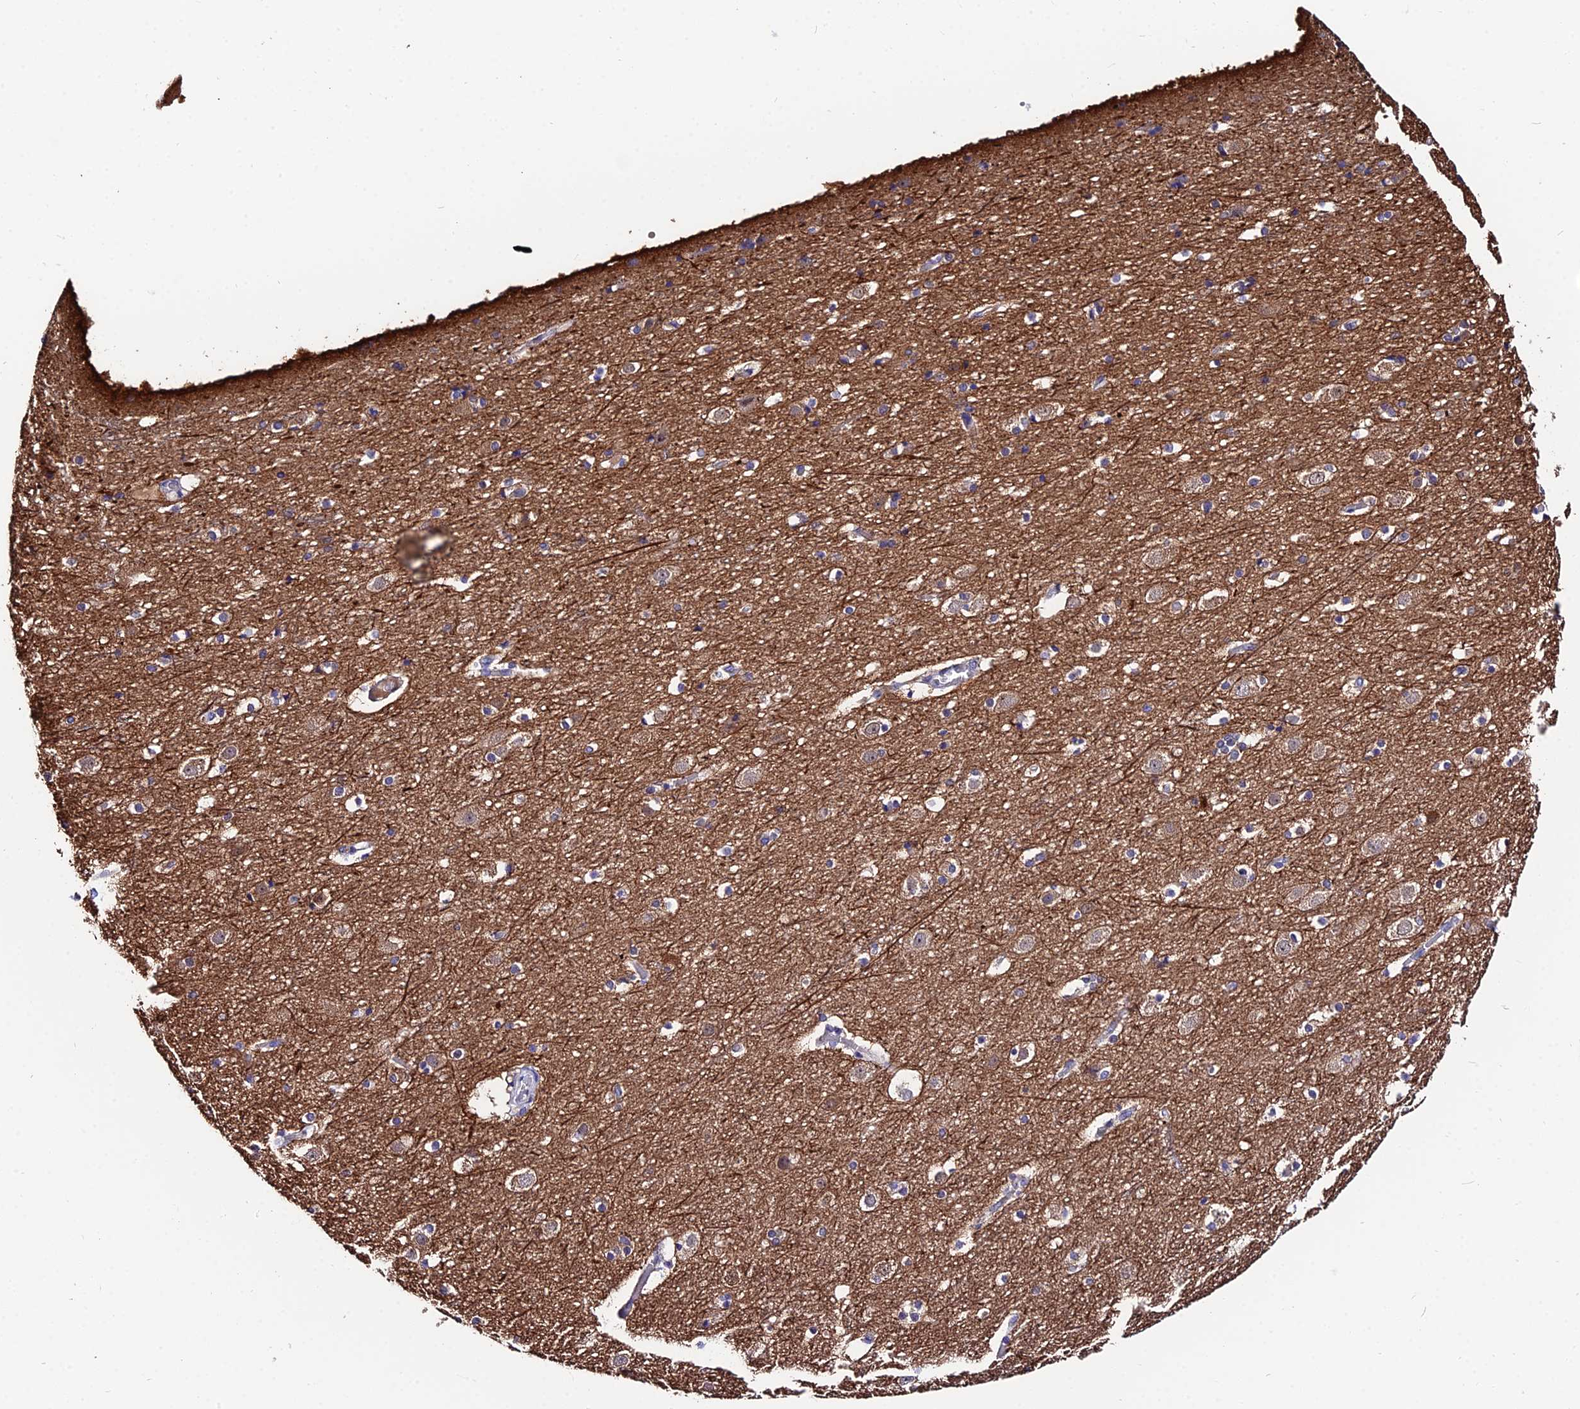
{"staining": {"intensity": "negative", "quantity": "none", "location": "none"}, "tissue": "cerebral cortex", "cell_type": "Endothelial cells", "image_type": "normal", "snomed": [{"axis": "morphology", "description": "Normal tissue, NOS"}, {"axis": "topography", "description": "Cerebral cortex"}], "caption": "A high-resolution histopathology image shows immunohistochemistry staining of unremarkable cerebral cortex, which demonstrates no significant positivity in endothelial cells.", "gene": "CEP41", "patient": {"sex": "male", "age": 45}}